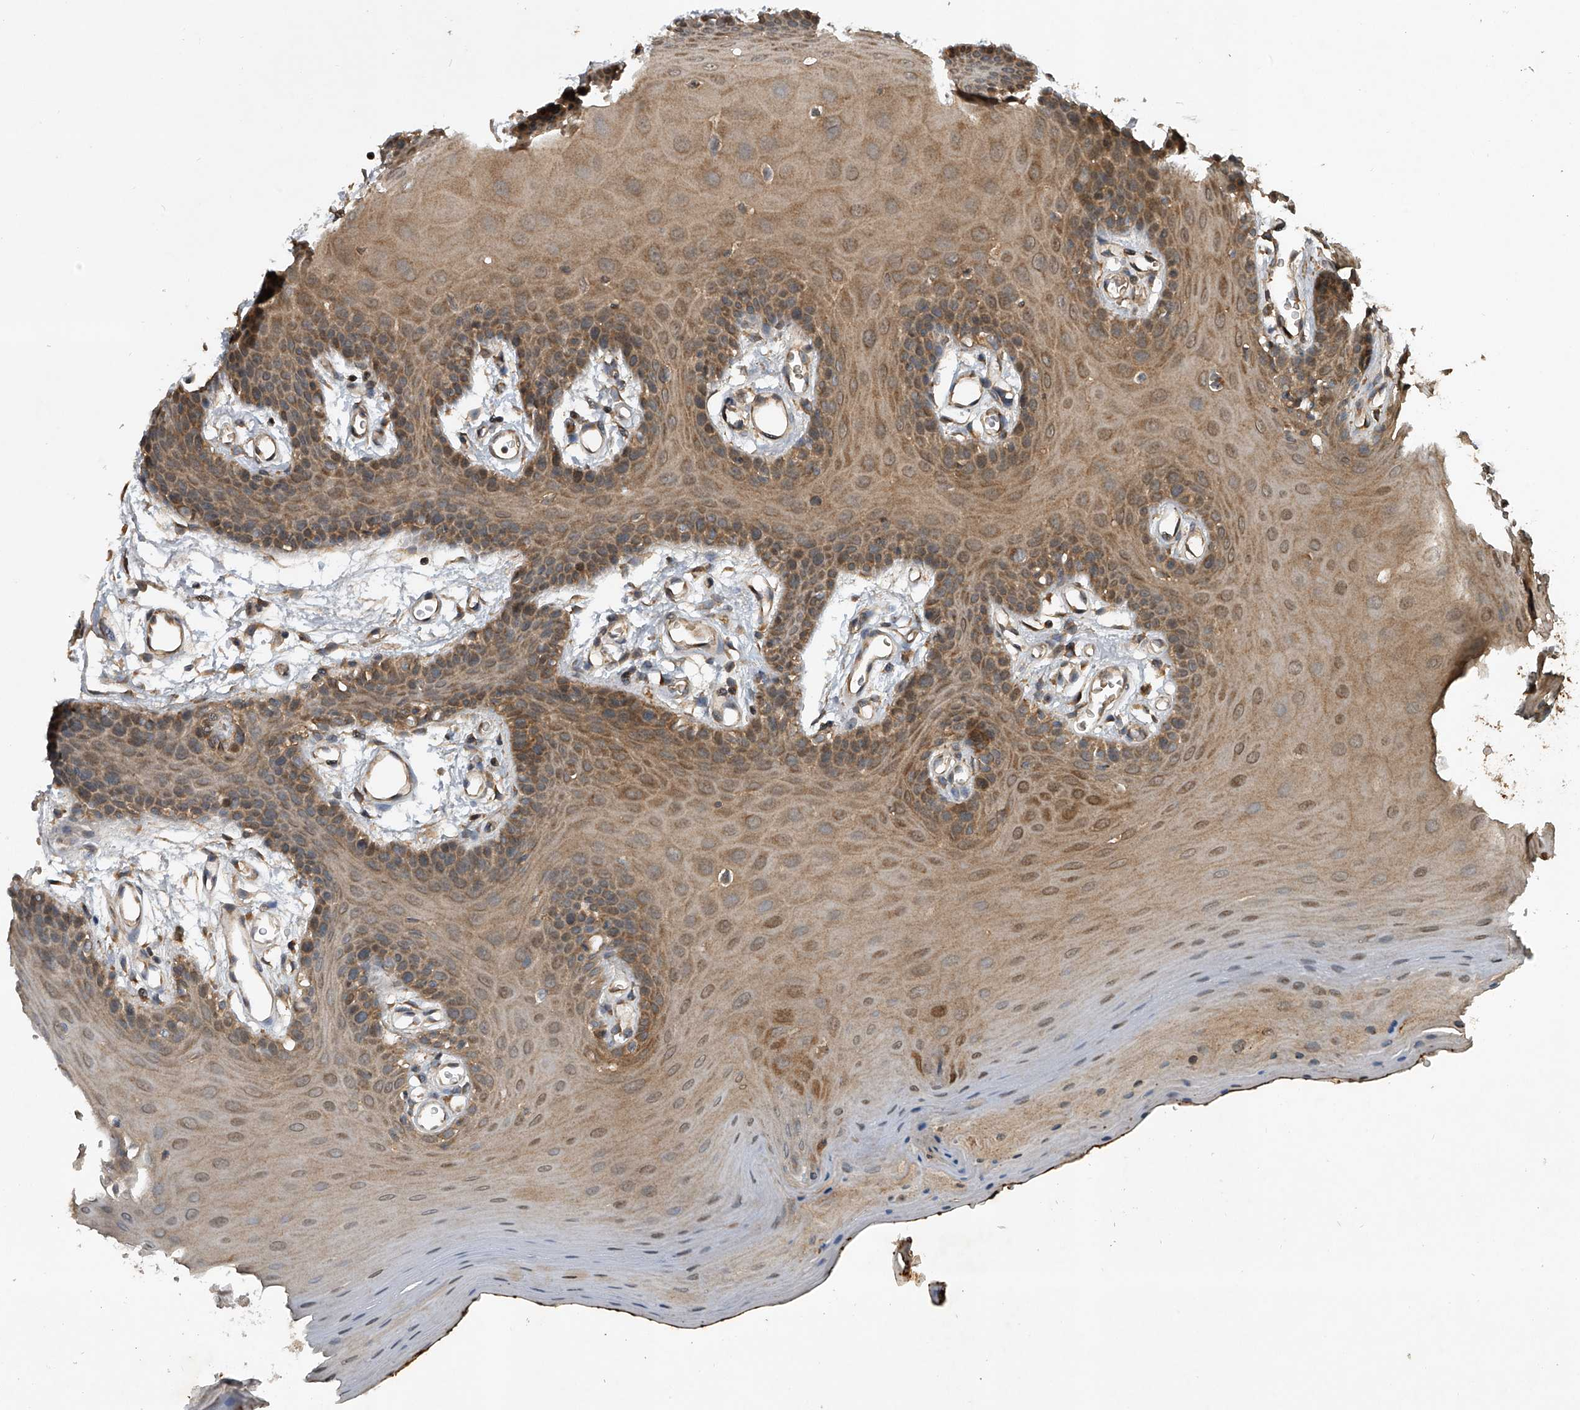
{"staining": {"intensity": "moderate", "quantity": "25%-75%", "location": "cytoplasmic/membranous"}, "tissue": "oral mucosa", "cell_type": "Squamous epithelial cells", "image_type": "normal", "snomed": [{"axis": "morphology", "description": "Normal tissue, NOS"}, {"axis": "morphology", "description": "Squamous cell carcinoma, NOS"}, {"axis": "topography", "description": "Skeletal muscle"}, {"axis": "topography", "description": "Oral tissue"}, {"axis": "topography", "description": "Salivary gland"}, {"axis": "topography", "description": "Head-Neck"}], "caption": "Immunohistochemical staining of unremarkable oral mucosa demonstrates moderate cytoplasmic/membranous protein positivity in approximately 25%-75% of squamous epithelial cells.", "gene": "NFS1", "patient": {"sex": "male", "age": 54}}